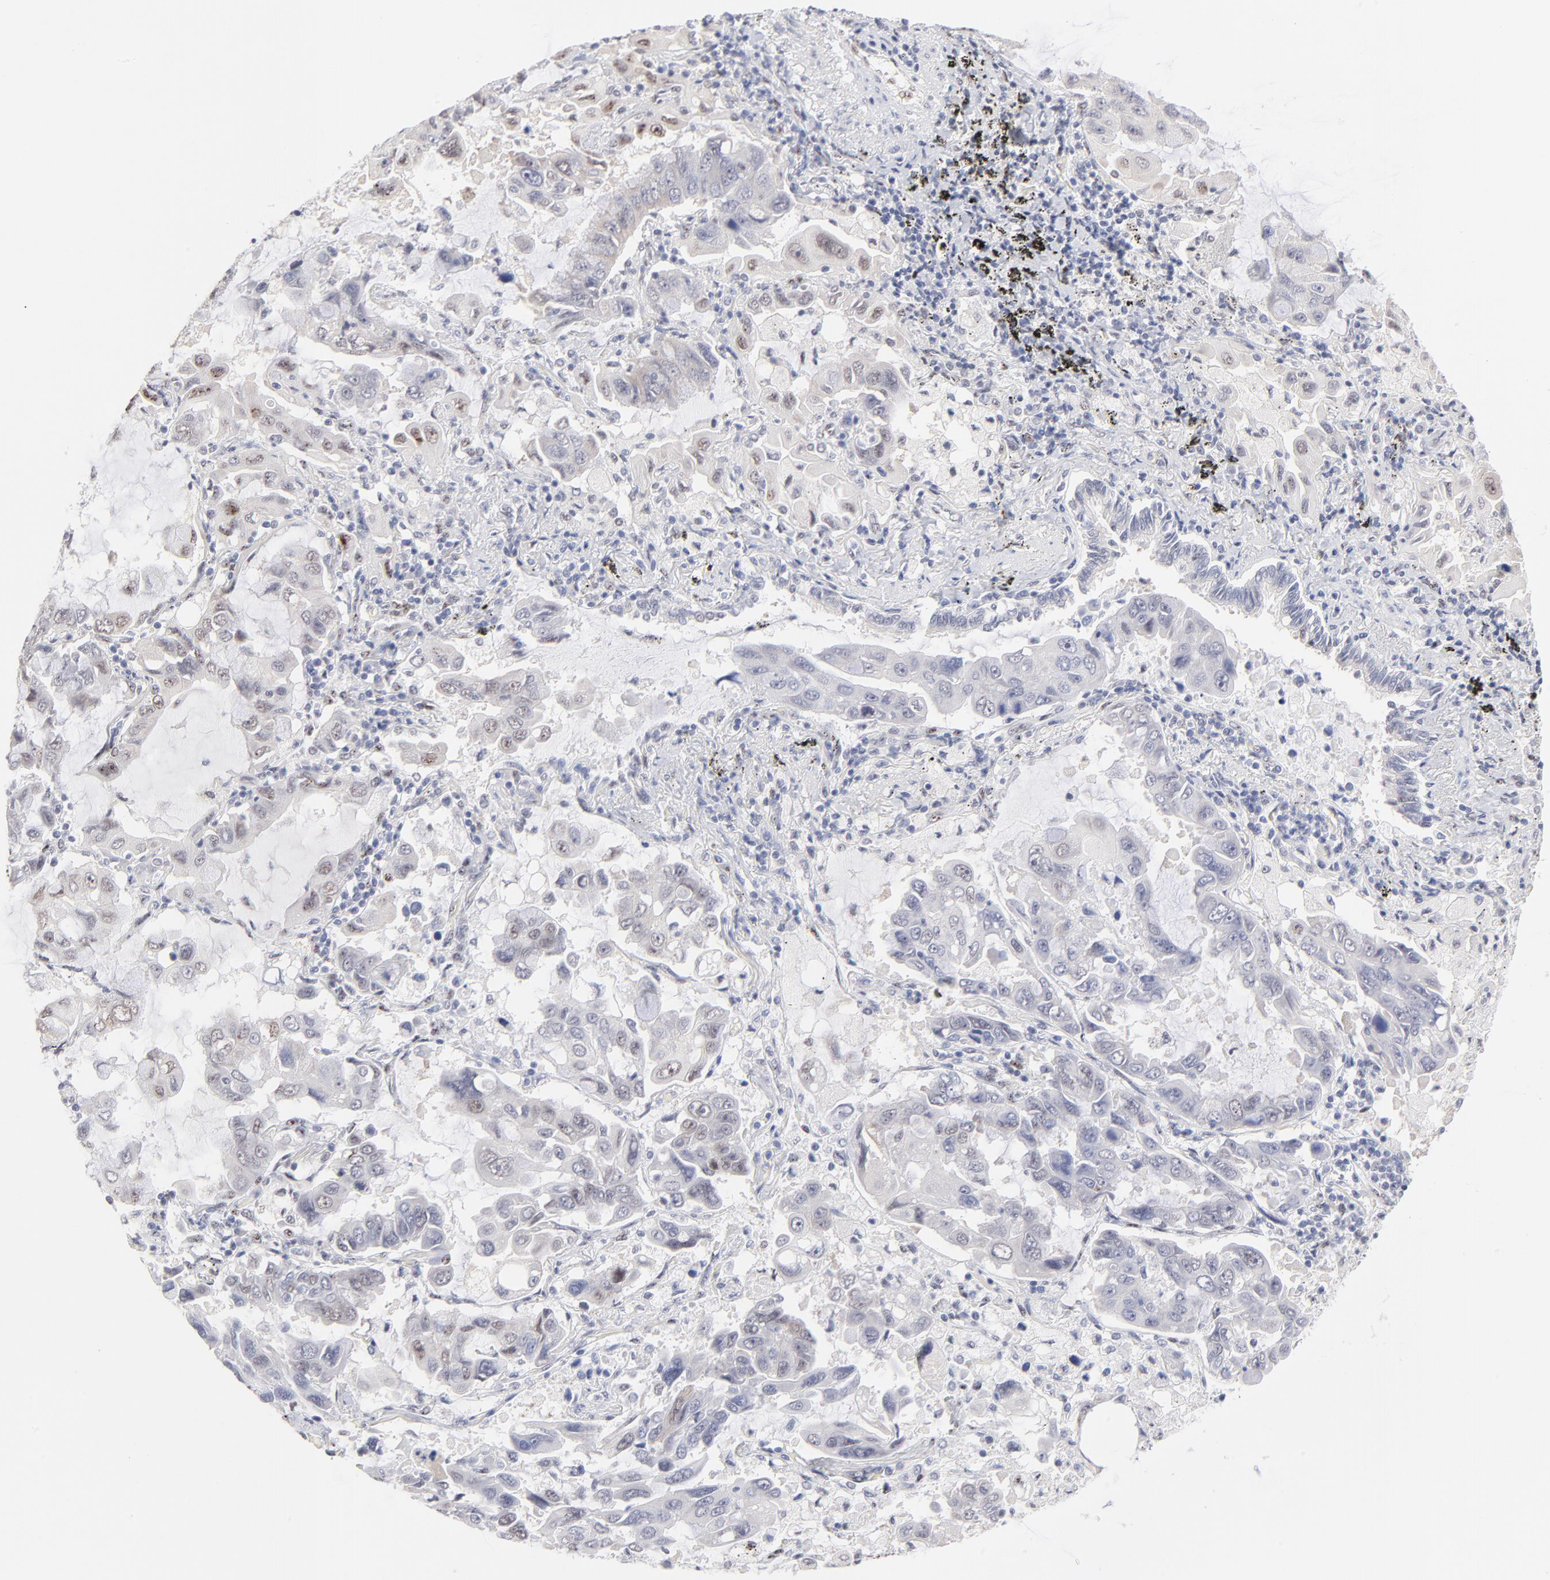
{"staining": {"intensity": "negative", "quantity": "none", "location": "none"}, "tissue": "lung cancer", "cell_type": "Tumor cells", "image_type": "cancer", "snomed": [{"axis": "morphology", "description": "Adenocarcinoma, NOS"}, {"axis": "topography", "description": "Lung"}], "caption": "Immunohistochemistry histopathology image of neoplastic tissue: lung cancer (adenocarcinoma) stained with DAB (3,3'-diaminobenzidine) demonstrates no significant protein positivity in tumor cells.", "gene": "STAT3", "patient": {"sex": "male", "age": 64}}